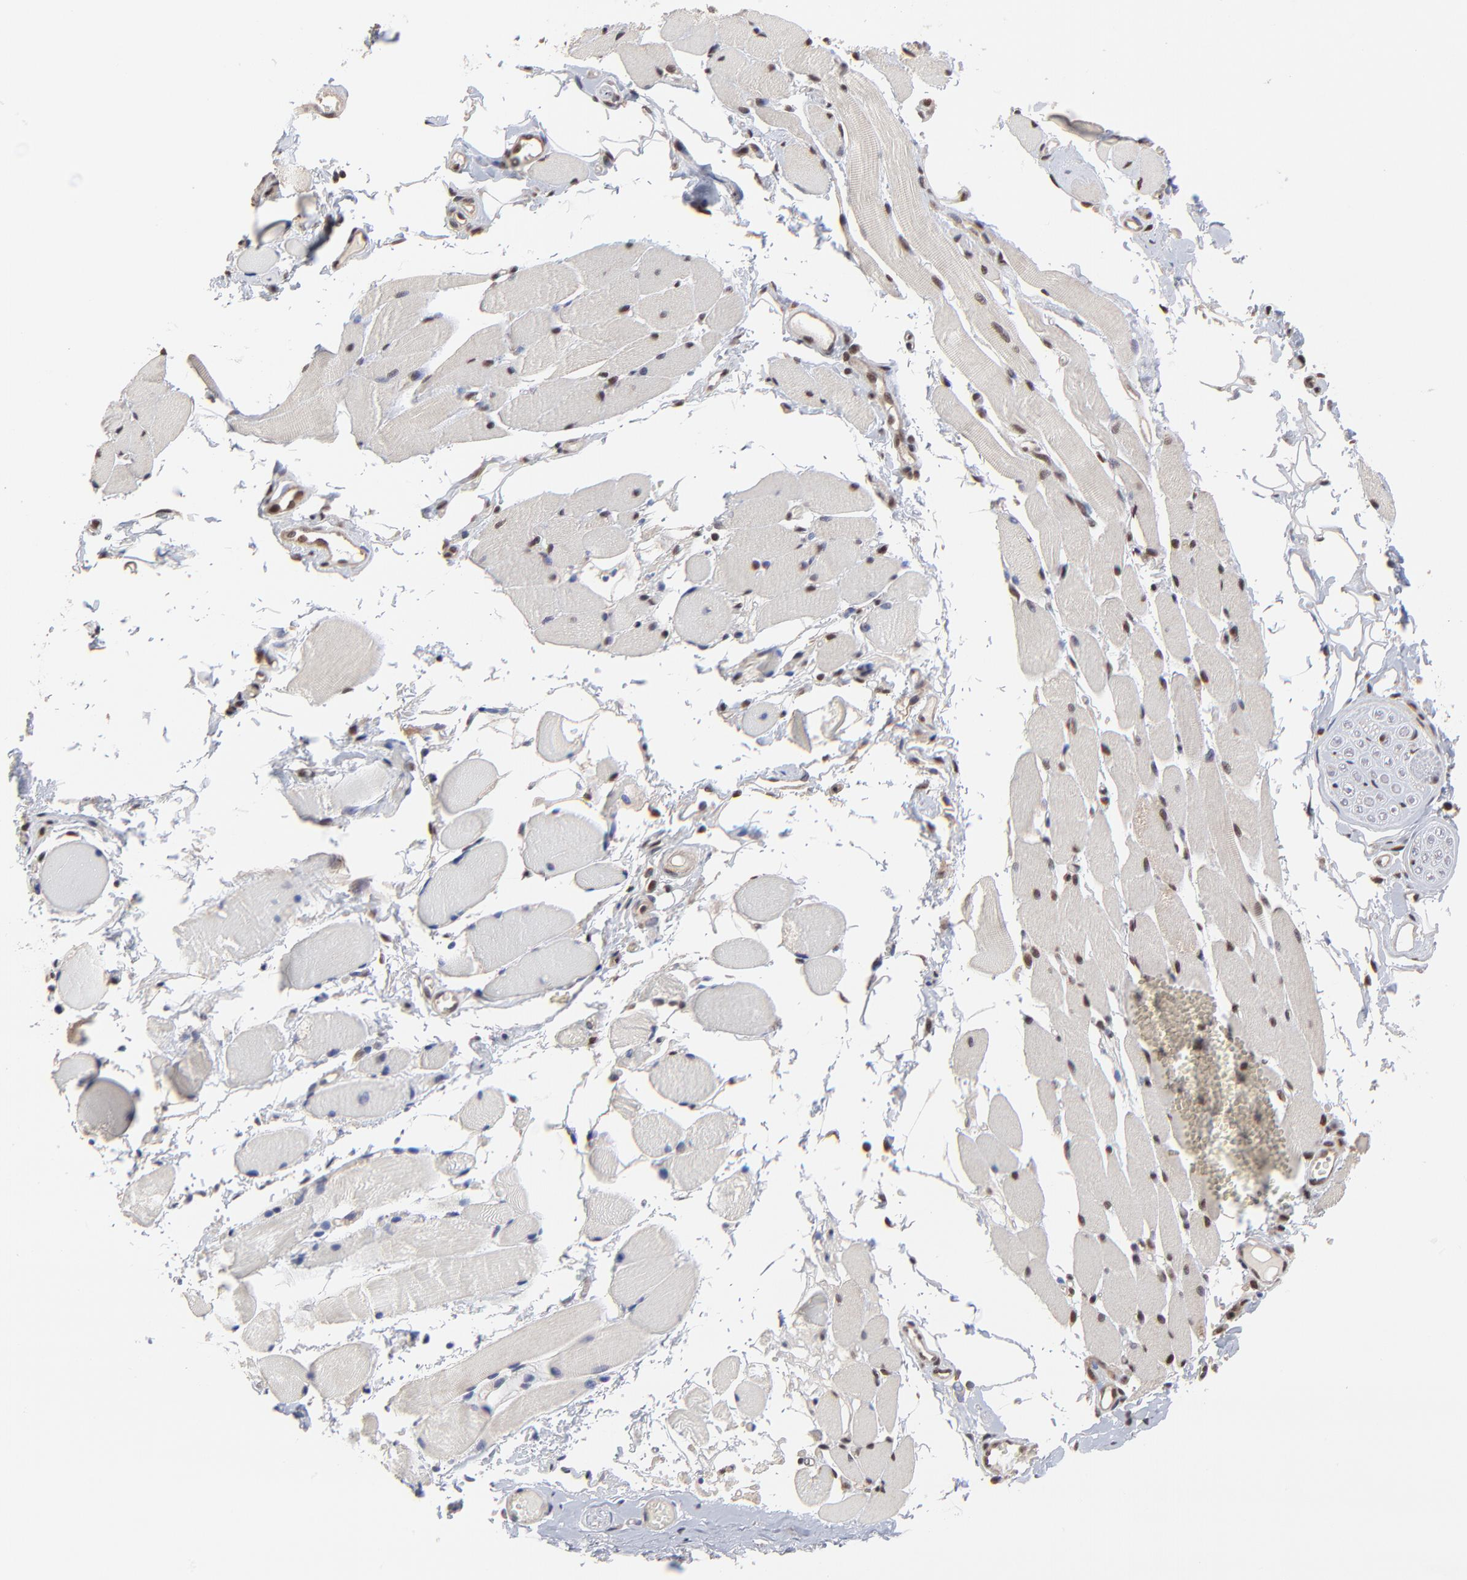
{"staining": {"intensity": "moderate", "quantity": ">75%", "location": "nuclear"}, "tissue": "adipose tissue", "cell_type": "Adipocytes", "image_type": "normal", "snomed": [{"axis": "morphology", "description": "Normal tissue, NOS"}, {"axis": "morphology", "description": "Squamous cell carcinoma, NOS"}, {"axis": "topography", "description": "Skeletal muscle"}, {"axis": "topography", "description": "Soft tissue"}, {"axis": "topography", "description": "Oral tissue"}], "caption": "Immunohistochemical staining of normal adipose tissue reveals moderate nuclear protein staining in about >75% of adipocytes.", "gene": "DSN1", "patient": {"sex": "male", "age": 54}}